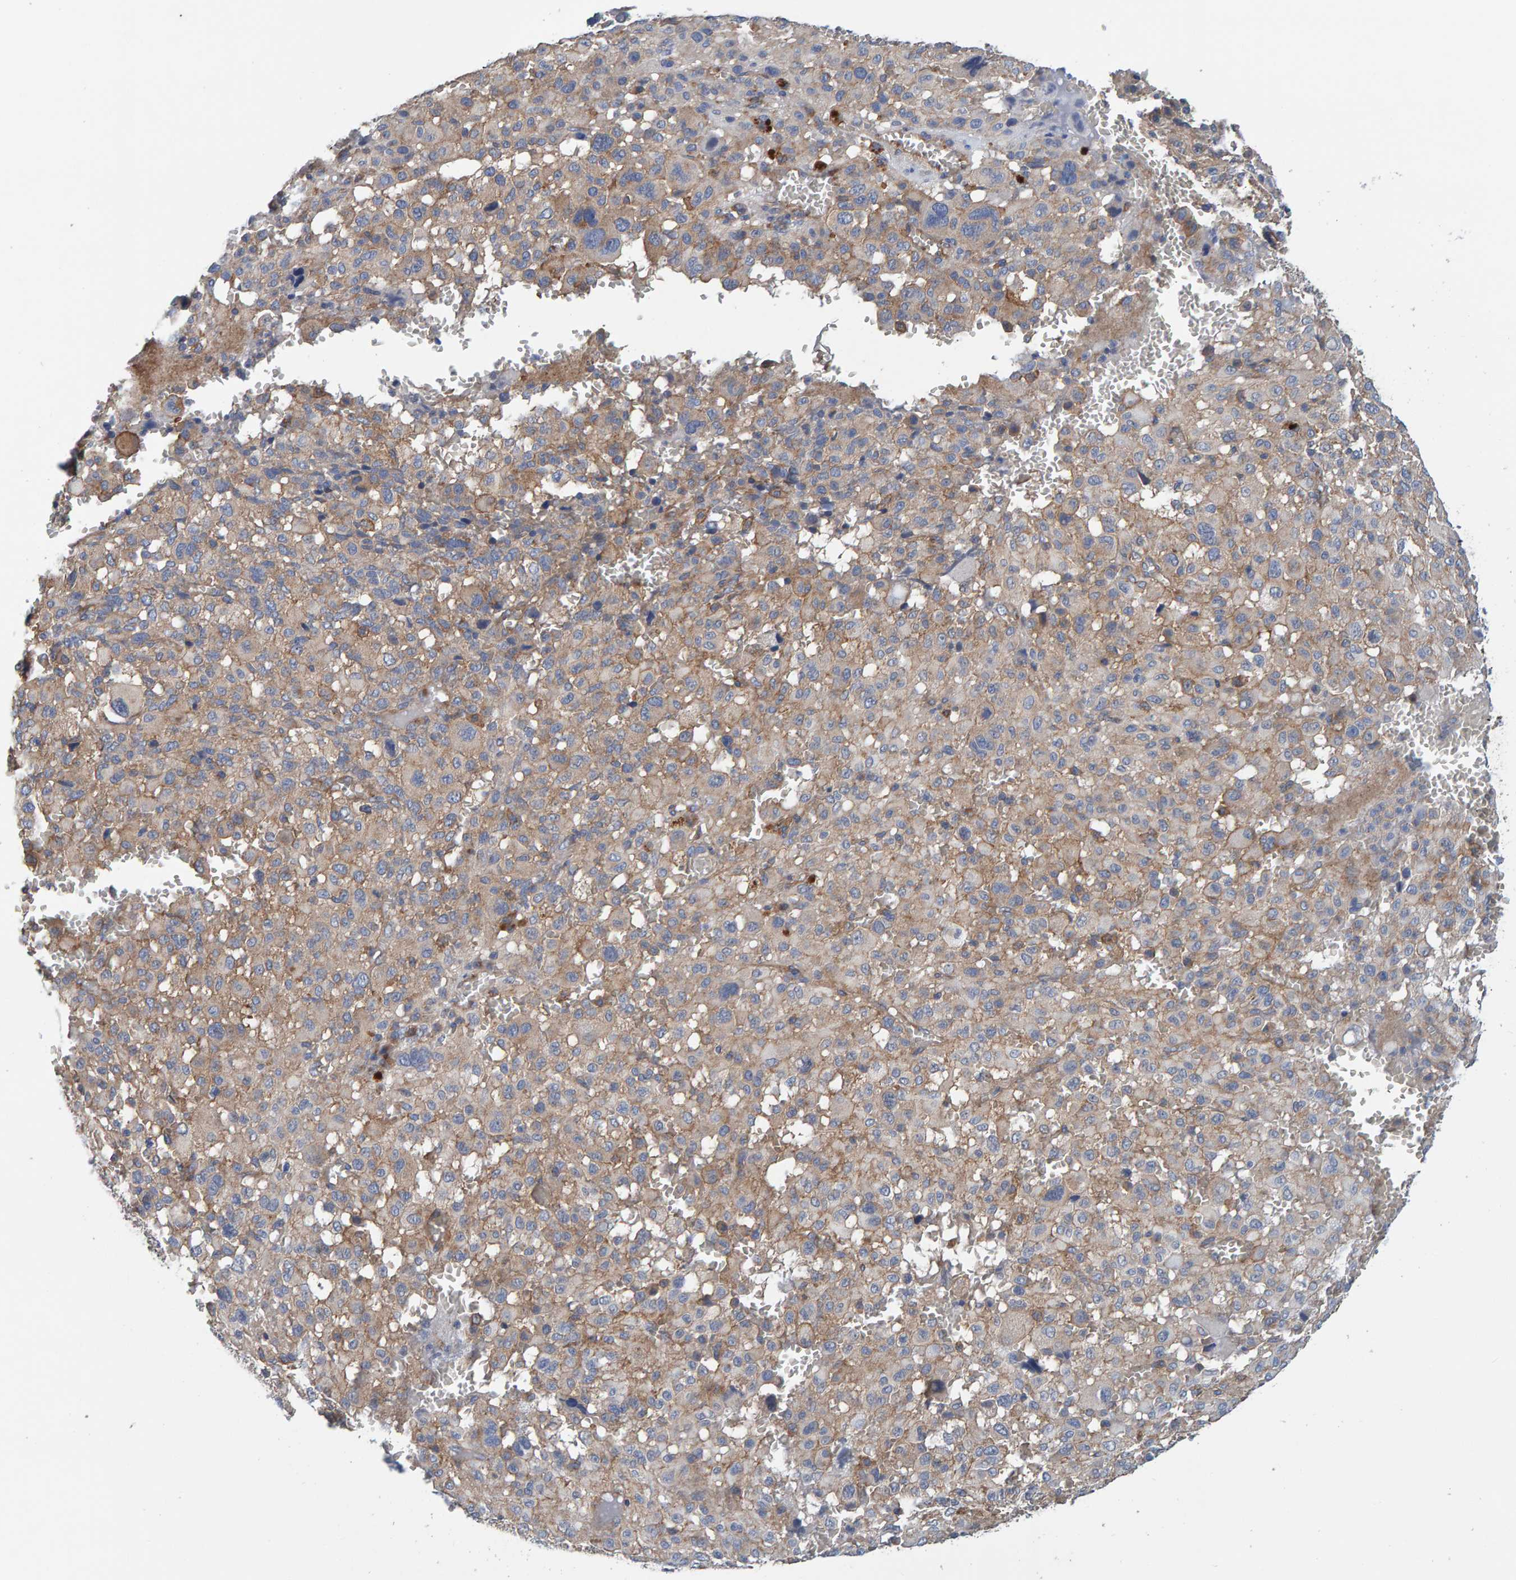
{"staining": {"intensity": "moderate", "quantity": ">75%", "location": "cytoplasmic/membranous"}, "tissue": "melanoma", "cell_type": "Tumor cells", "image_type": "cancer", "snomed": [{"axis": "morphology", "description": "Malignant melanoma, Metastatic site"}, {"axis": "topography", "description": "Skin"}], "caption": "DAB immunohistochemical staining of malignant melanoma (metastatic site) displays moderate cytoplasmic/membranous protein positivity in approximately >75% of tumor cells. The staining is performed using DAB (3,3'-diaminobenzidine) brown chromogen to label protein expression. The nuclei are counter-stained blue using hematoxylin.", "gene": "MKLN1", "patient": {"sex": "female", "age": 74}}